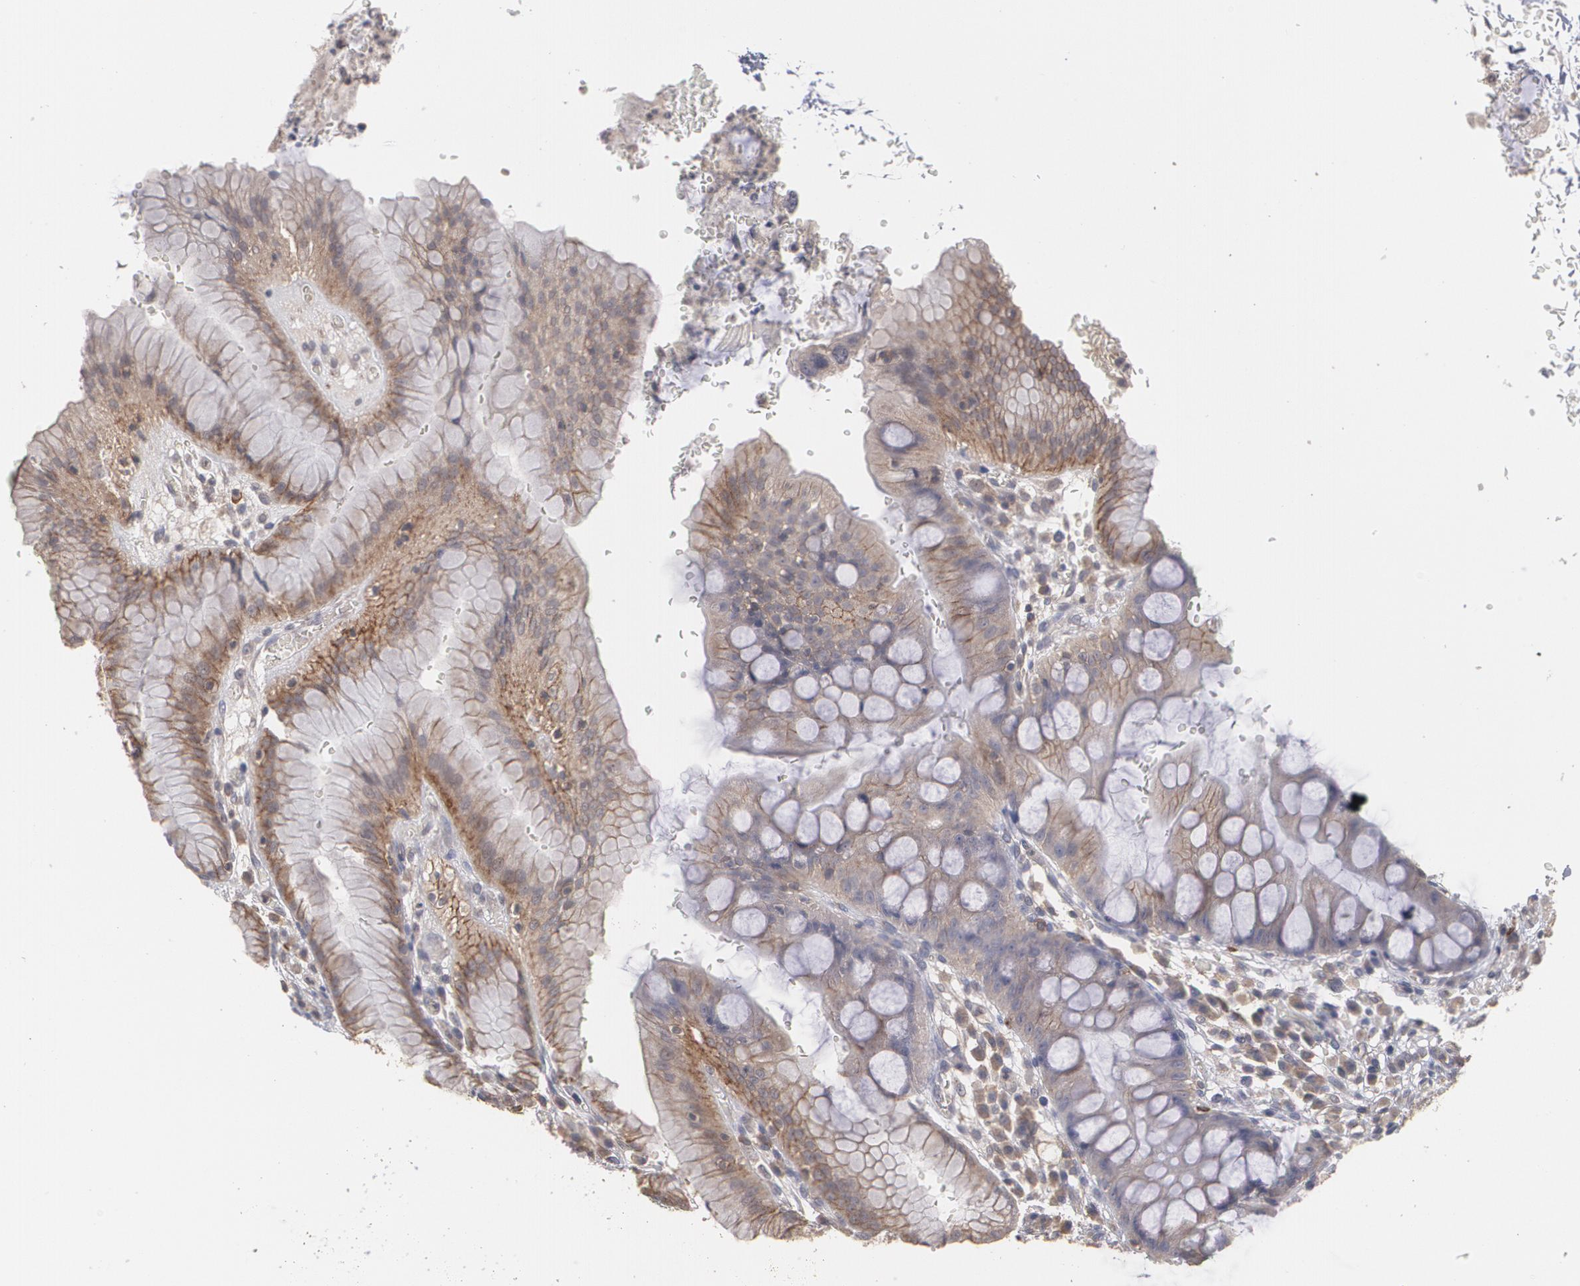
{"staining": {"intensity": "moderate", "quantity": ">75%", "location": "cytoplasmic/membranous"}, "tissue": "stomach", "cell_type": "Glandular cells", "image_type": "normal", "snomed": [{"axis": "morphology", "description": "Normal tissue, NOS"}, {"axis": "morphology", "description": "Inflammation, NOS"}, {"axis": "topography", "description": "Stomach, lower"}], "caption": "The photomicrograph reveals immunohistochemical staining of unremarkable stomach. There is moderate cytoplasmic/membranous expression is appreciated in approximately >75% of glandular cells.", "gene": "ARF6", "patient": {"sex": "male", "age": 59}}